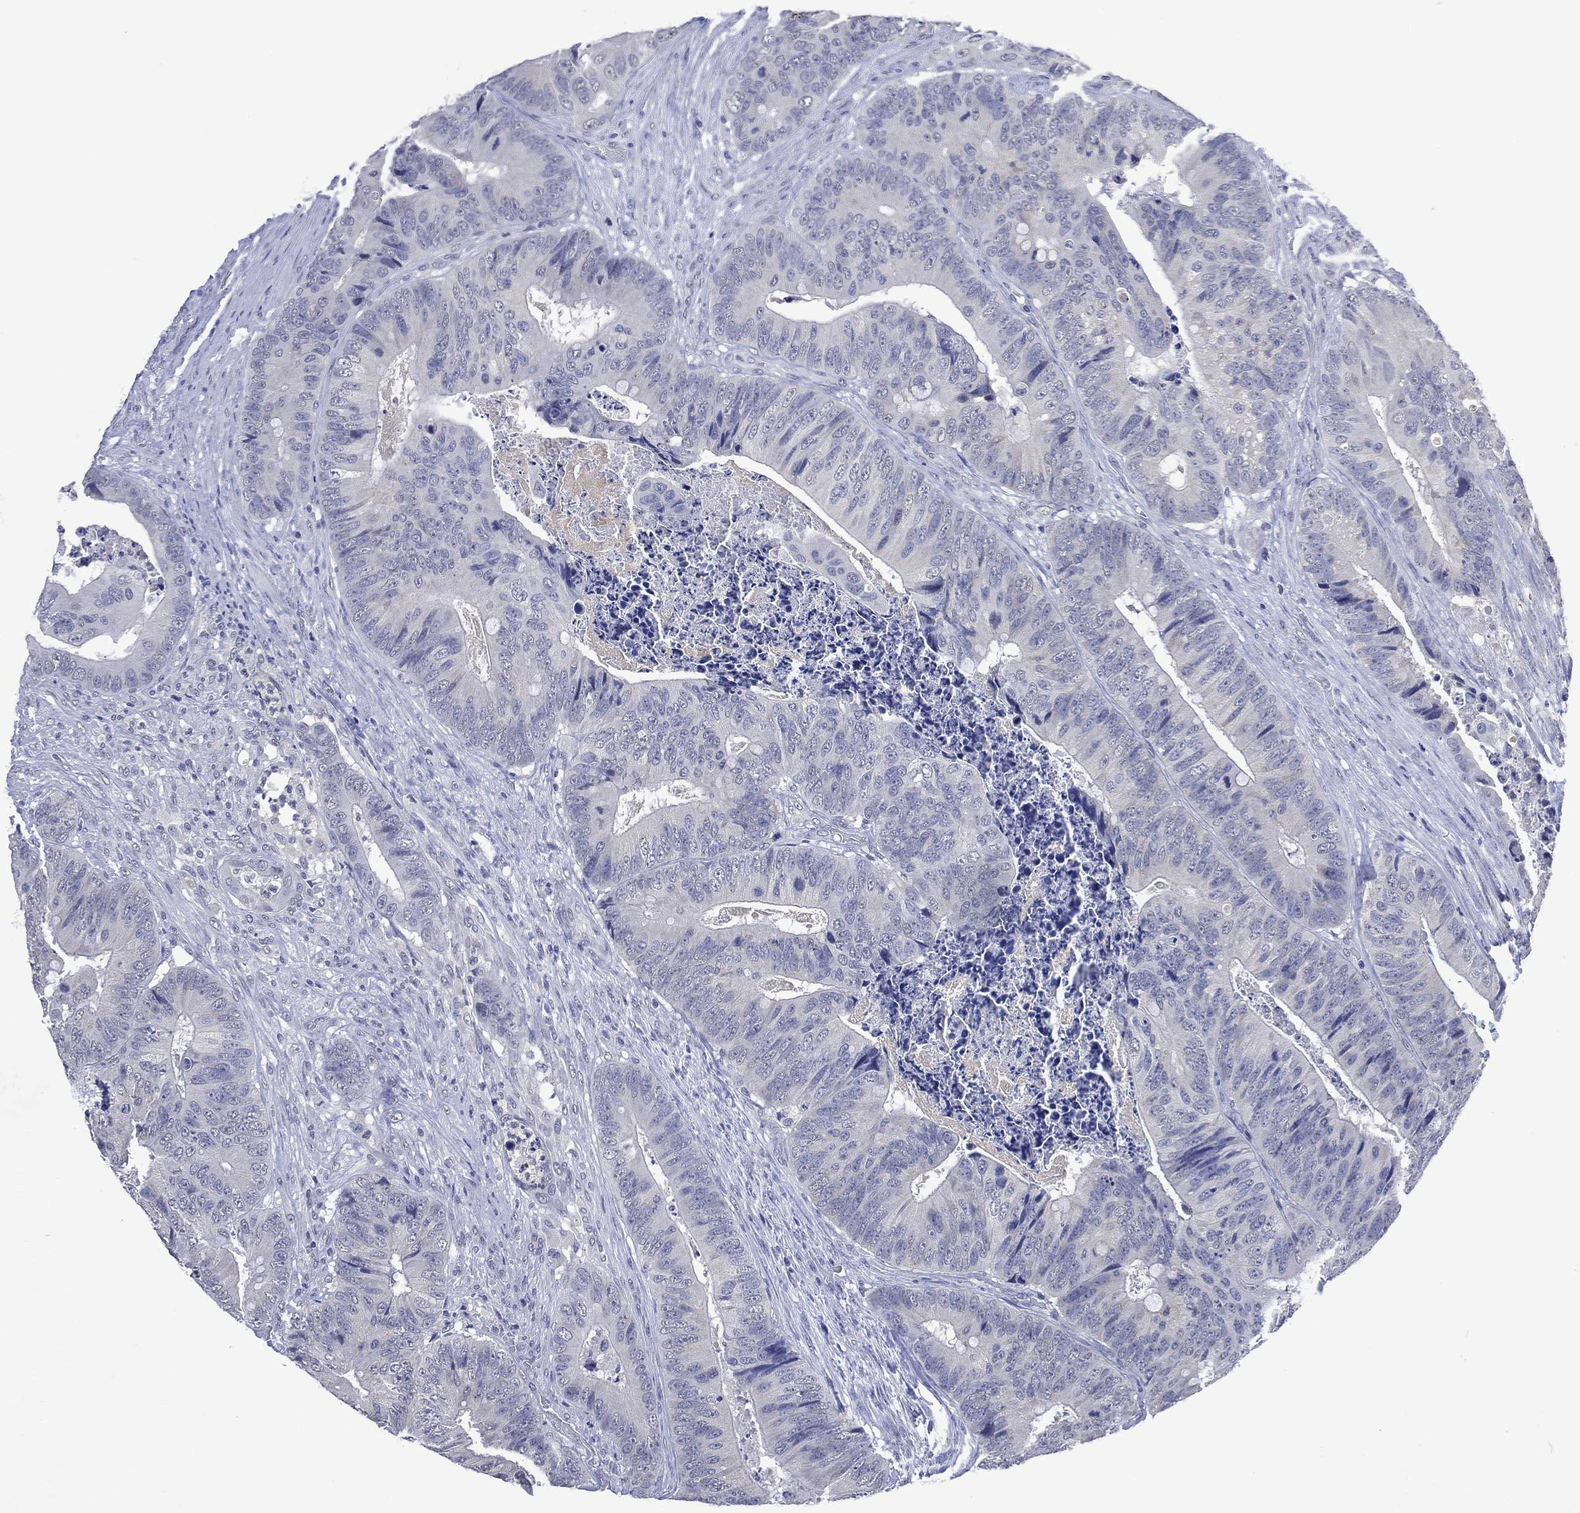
{"staining": {"intensity": "negative", "quantity": "none", "location": "none"}, "tissue": "colorectal cancer", "cell_type": "Tumor cells", "image_type": "cancer", "snomed": [{"axis": "morphology", "description": "Adenocarcinoma, NOS"}, {"axis": "topography", "description": "Colon"}], "caption": "Immunohistochemistry (IHC) image of neoplastic tissue: human colorectal adenocarcinoma stained with DAB displays no significant protein positivity in tumor cells.", "gene": "ASB10", "patient": {"sex": "male", "age": 84}}